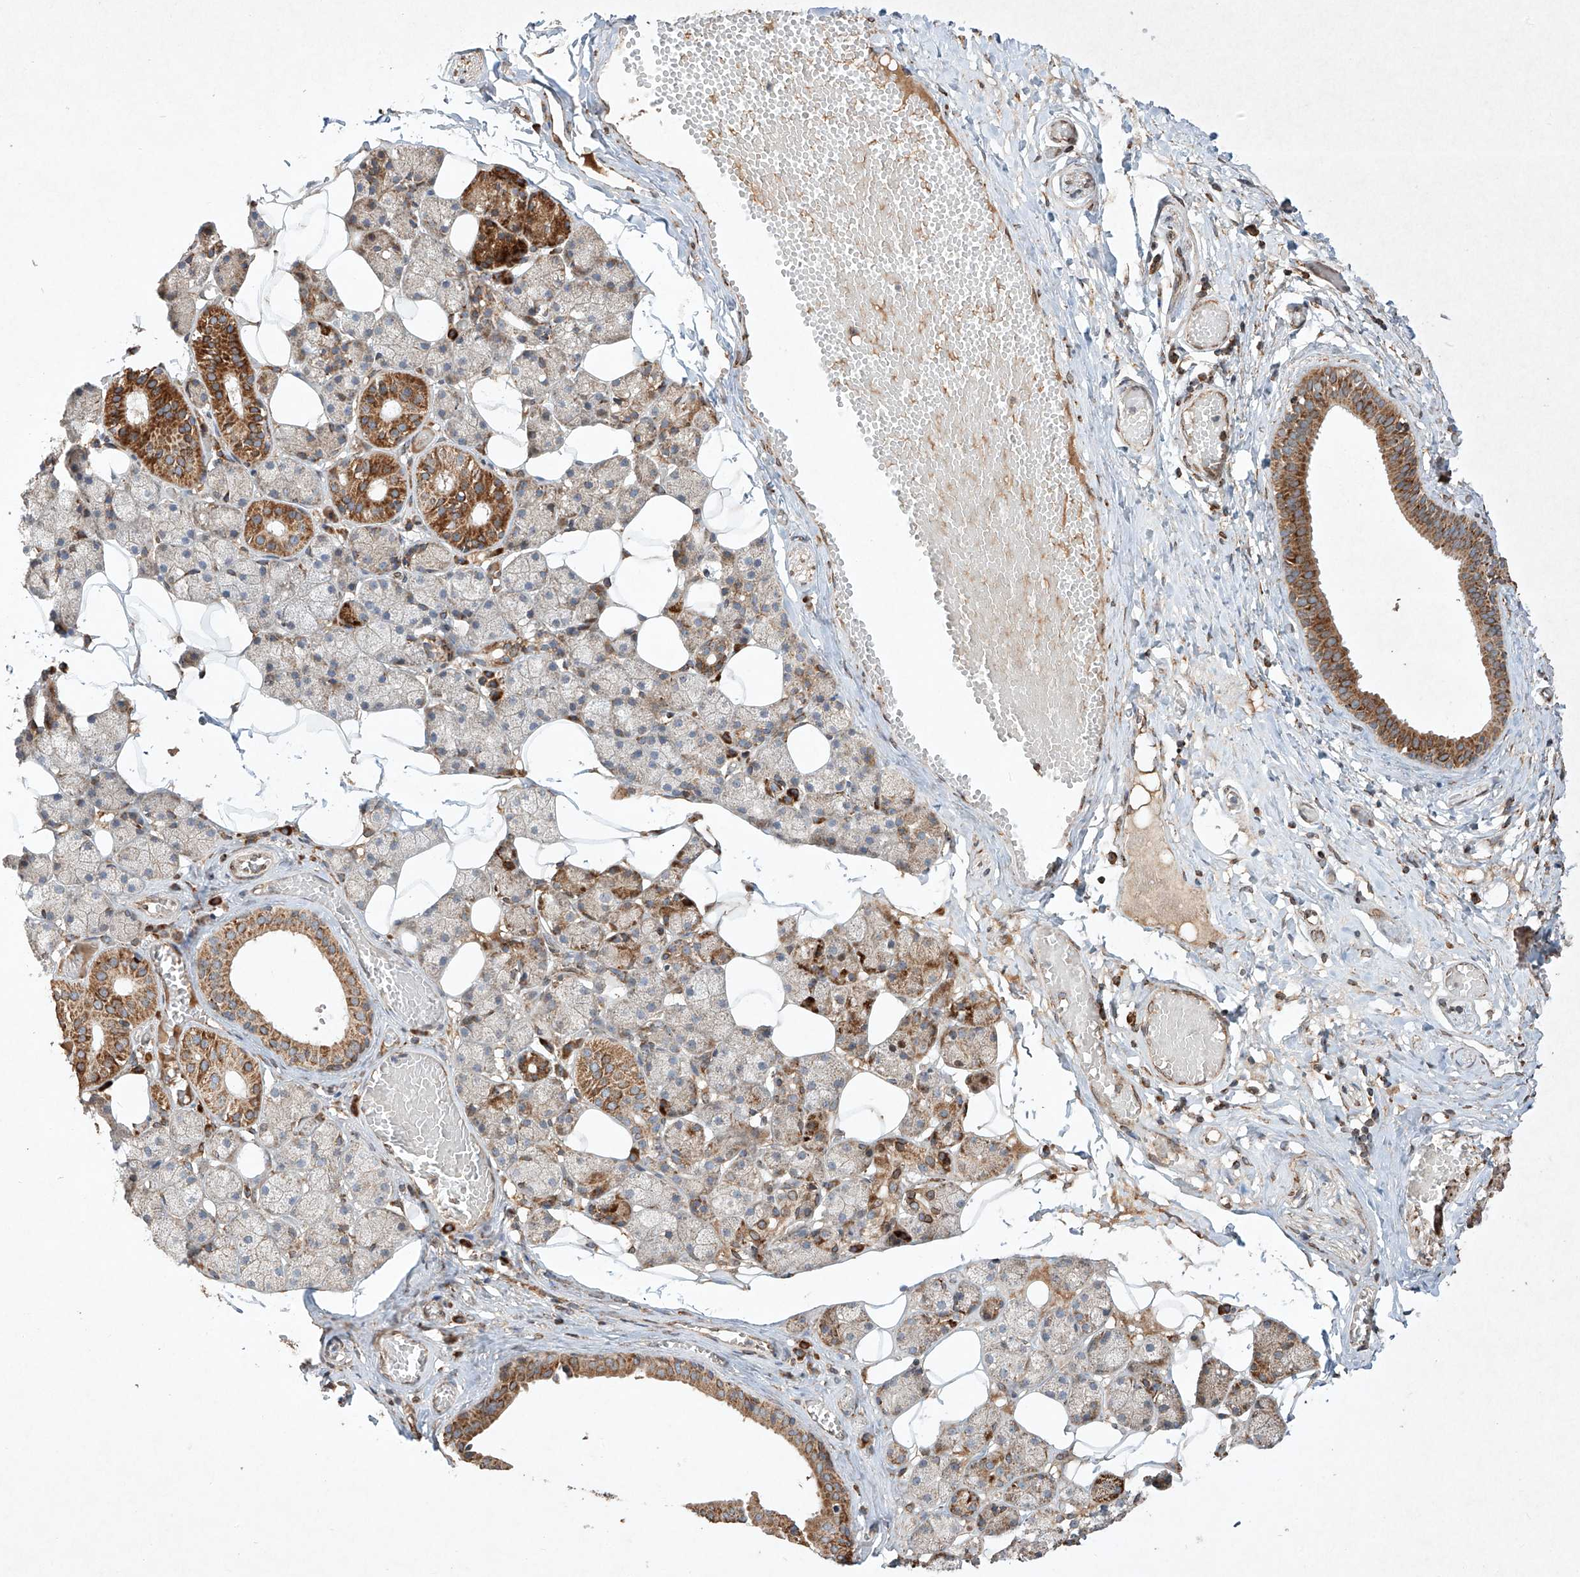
{"staining": {"intensity": "moderate", "quantity": ">75%", "location": "cytoplasmic/membranous"}, "tissue": "salivary gland", "cell_type": "Glandular cells", "image_type": "normal", "snomed": [{"axis": "morphology", "description": "Normal tissue, NOS"}, {"axis": "topography", "description": "Salivary gland"}], "caption": "IHC photomicrograph of unremarkable human salivary gland stained for a protein (brown), which shows medium levels of moderate cytoplasmic/membranous positivity in approximately >75% of glandular cells.", "gene": "SEMA3B", "patient": {"sex": "female", "age": 33}}